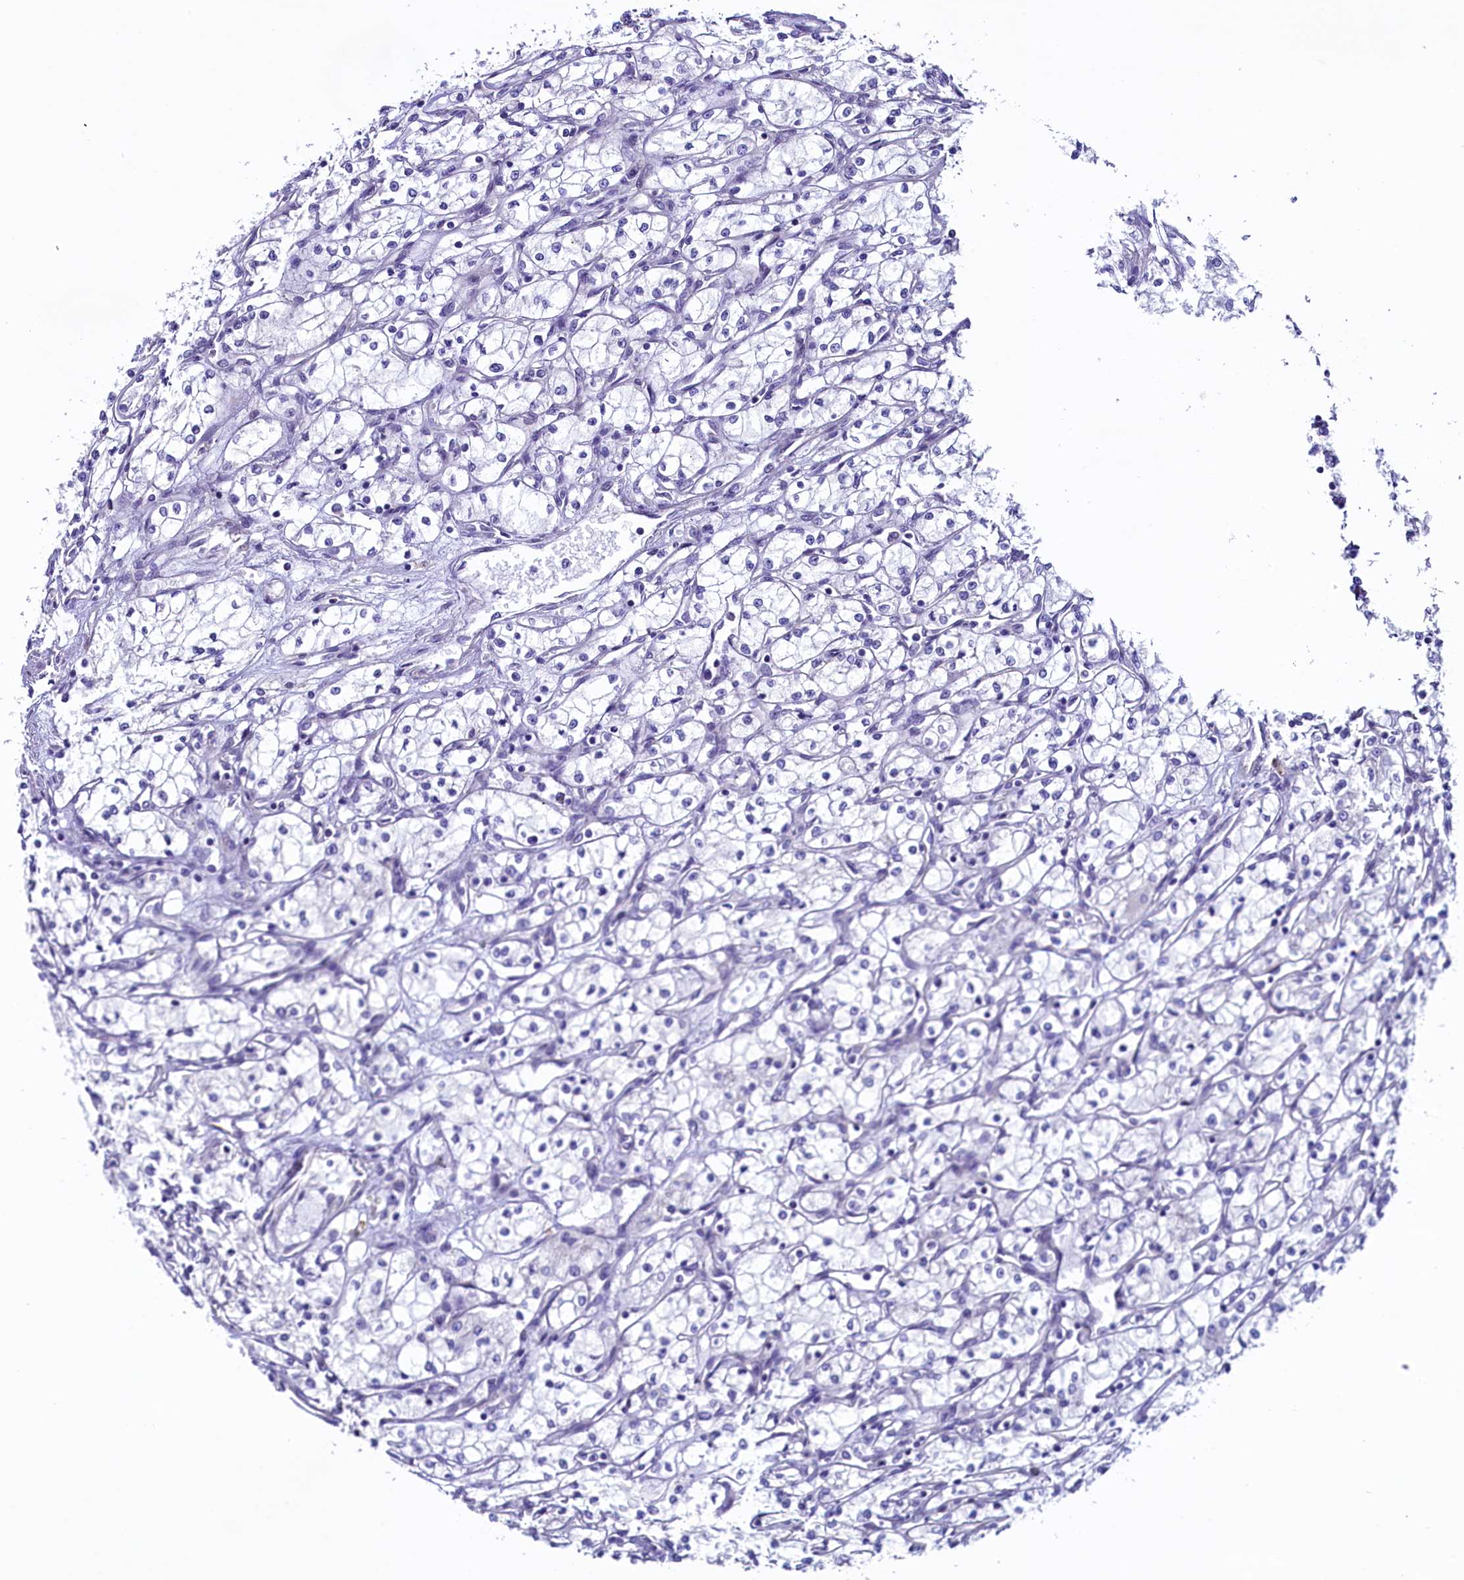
{"staining": {"intensity": "negative", "quantity": "none", "location": "none"}, "tissue": "renal cancer", "cell_type": "Tumor cells", "image_type": "cancer", "snomed": [{"axis": "morphology", "description": "Adenocarcinoma, NOS"}, {"axis": "topography", "description": "Kidney"}], "caption": "High power microscopy photomicrograph of an immunohistochemistry (IHC) image of renal cancer, revealing no significant staining in tumor cells.", "gene": "KRBOX5", "patient": {"sex": "male", "age": 59}}